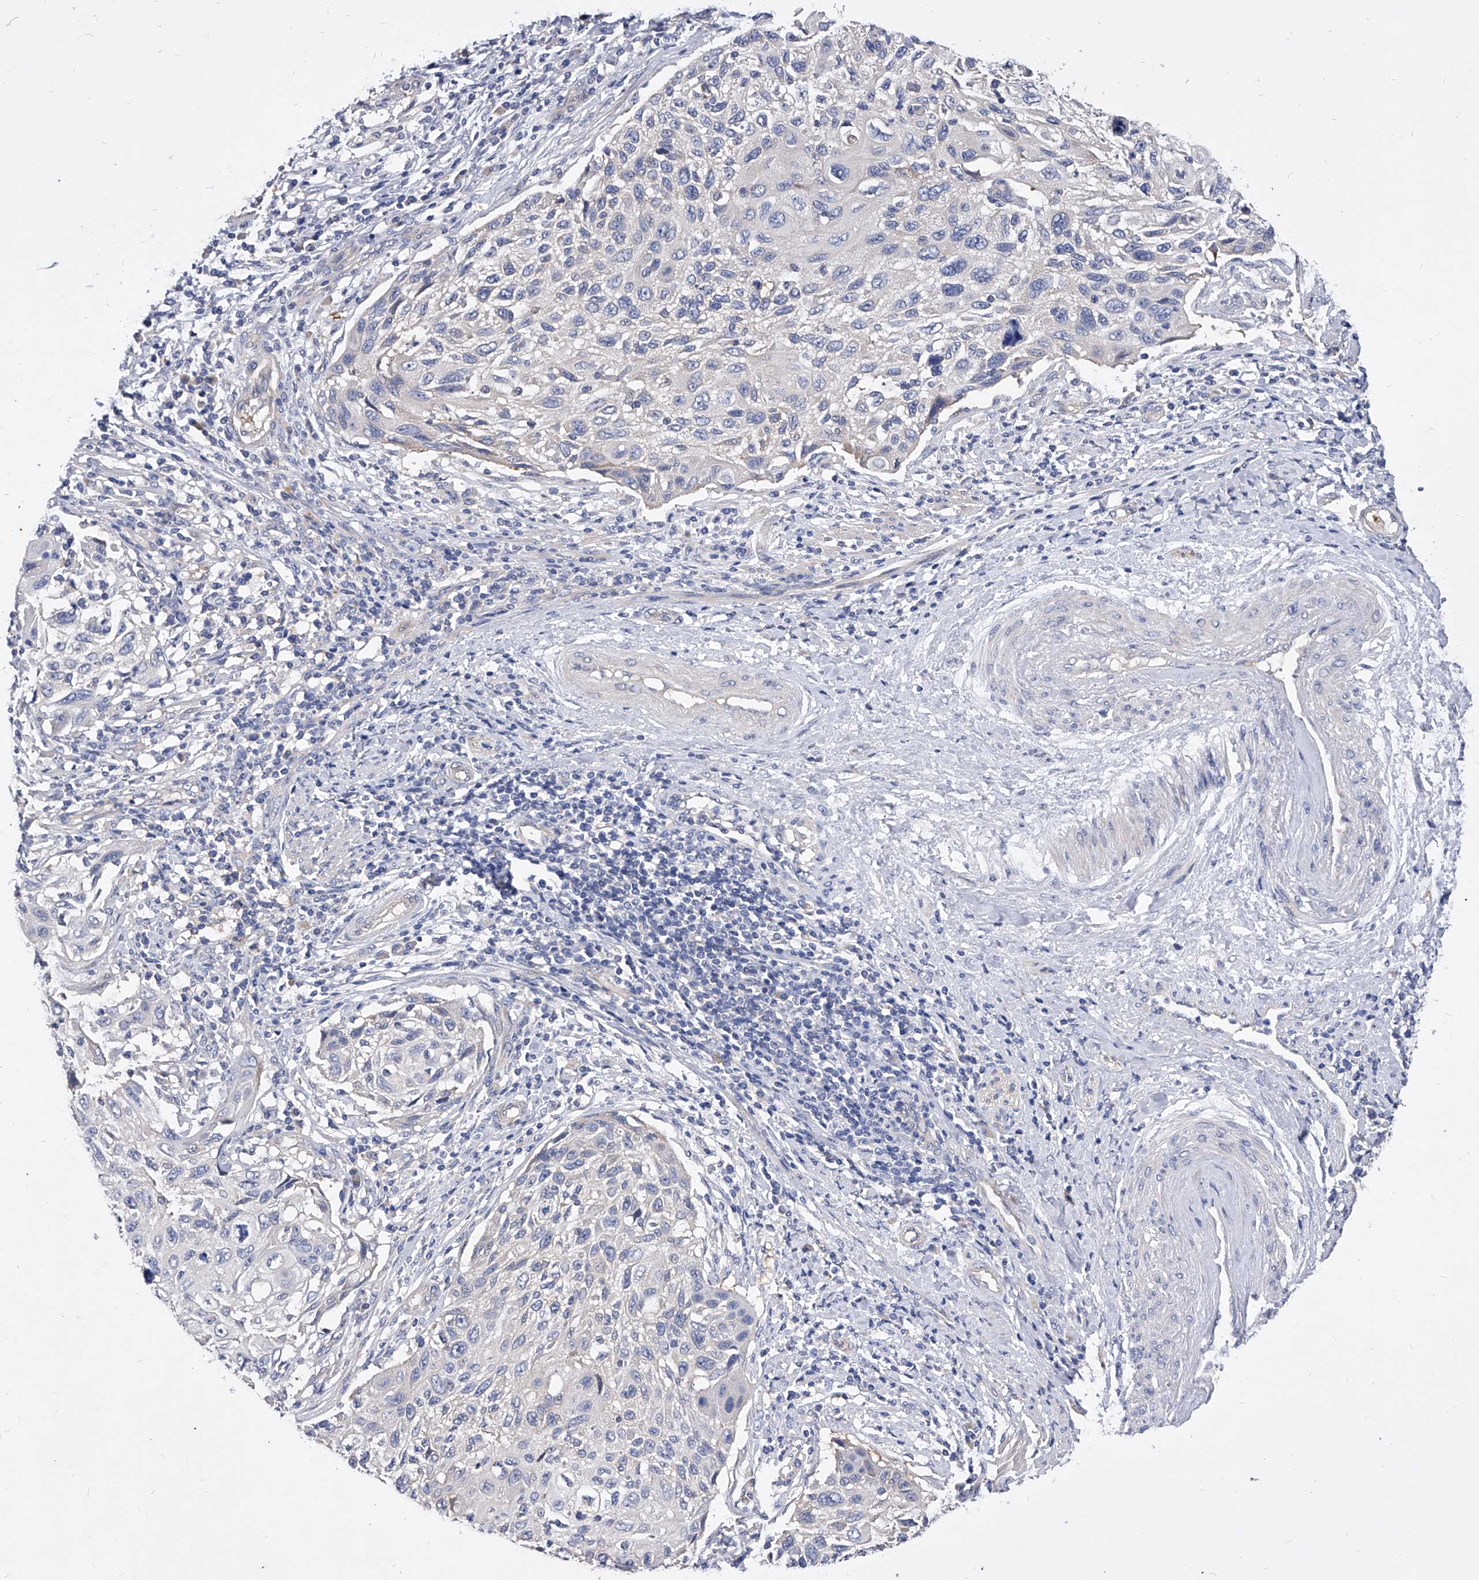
{"staining": {"intensity": "negative", "quantity": "none", "location": "none"}, "tissue": "cervical cancer", "cell_type": "Tumor cells", "image_type": "cancer", "snomed": [{"axis": "morphology", "description": "Squamous cell carcinoma, NOS"}, {"axis": "topography", "description": "Cervix"}], "caption": "IHC of human cervical squamous cell carcinoma demonstrates no positivity in tumor cells. The staining was performed using DAB to visualize the protein expression in brown, while the nuclei were stained in blue with hematoxylin (Magnification: 20x).", "gene": "PPP5C", "patient": {"sex": "female", "age": 70}}